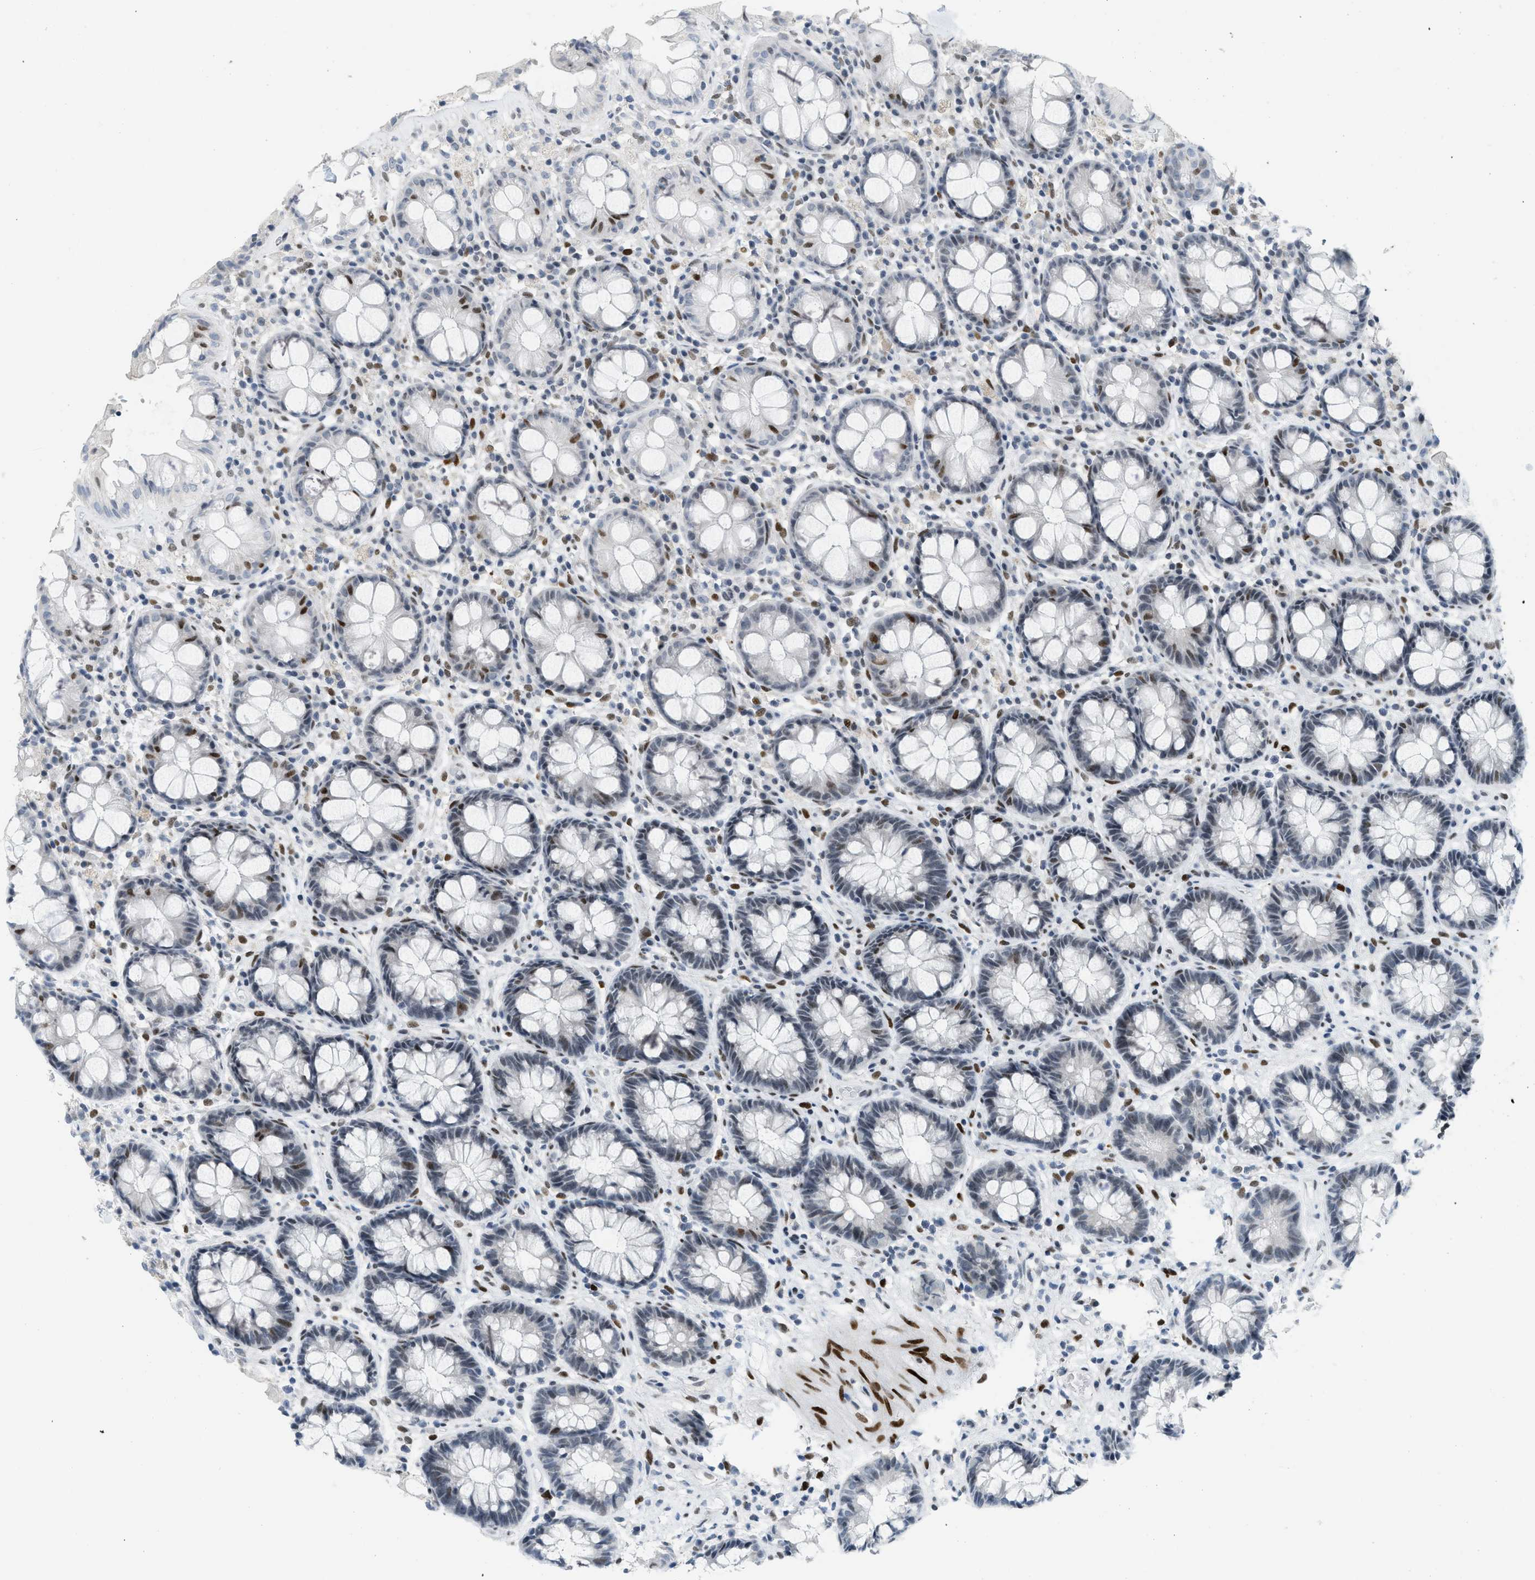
{"staining": {"intensity": "moderate", "quantity": "<25%", "location": "nuclear"}, "tissue": "rectum", "cell_type": "Glandular cells", "image_type": "normal", "snomed": [{"axis": "morphology", "description": "Normal tissue, NOS"}, {"axis": "topography", "description": "Rectum"}], "caption": "Immunohistochemical staining of unremarkable rectum reveals moderate nuclear protein positivity in about <25% of glandular cells. (IHC, brightfield microscopy, high magnification).", "gene": "PBX1", "patient": {"sex": "male", "age": 64}}